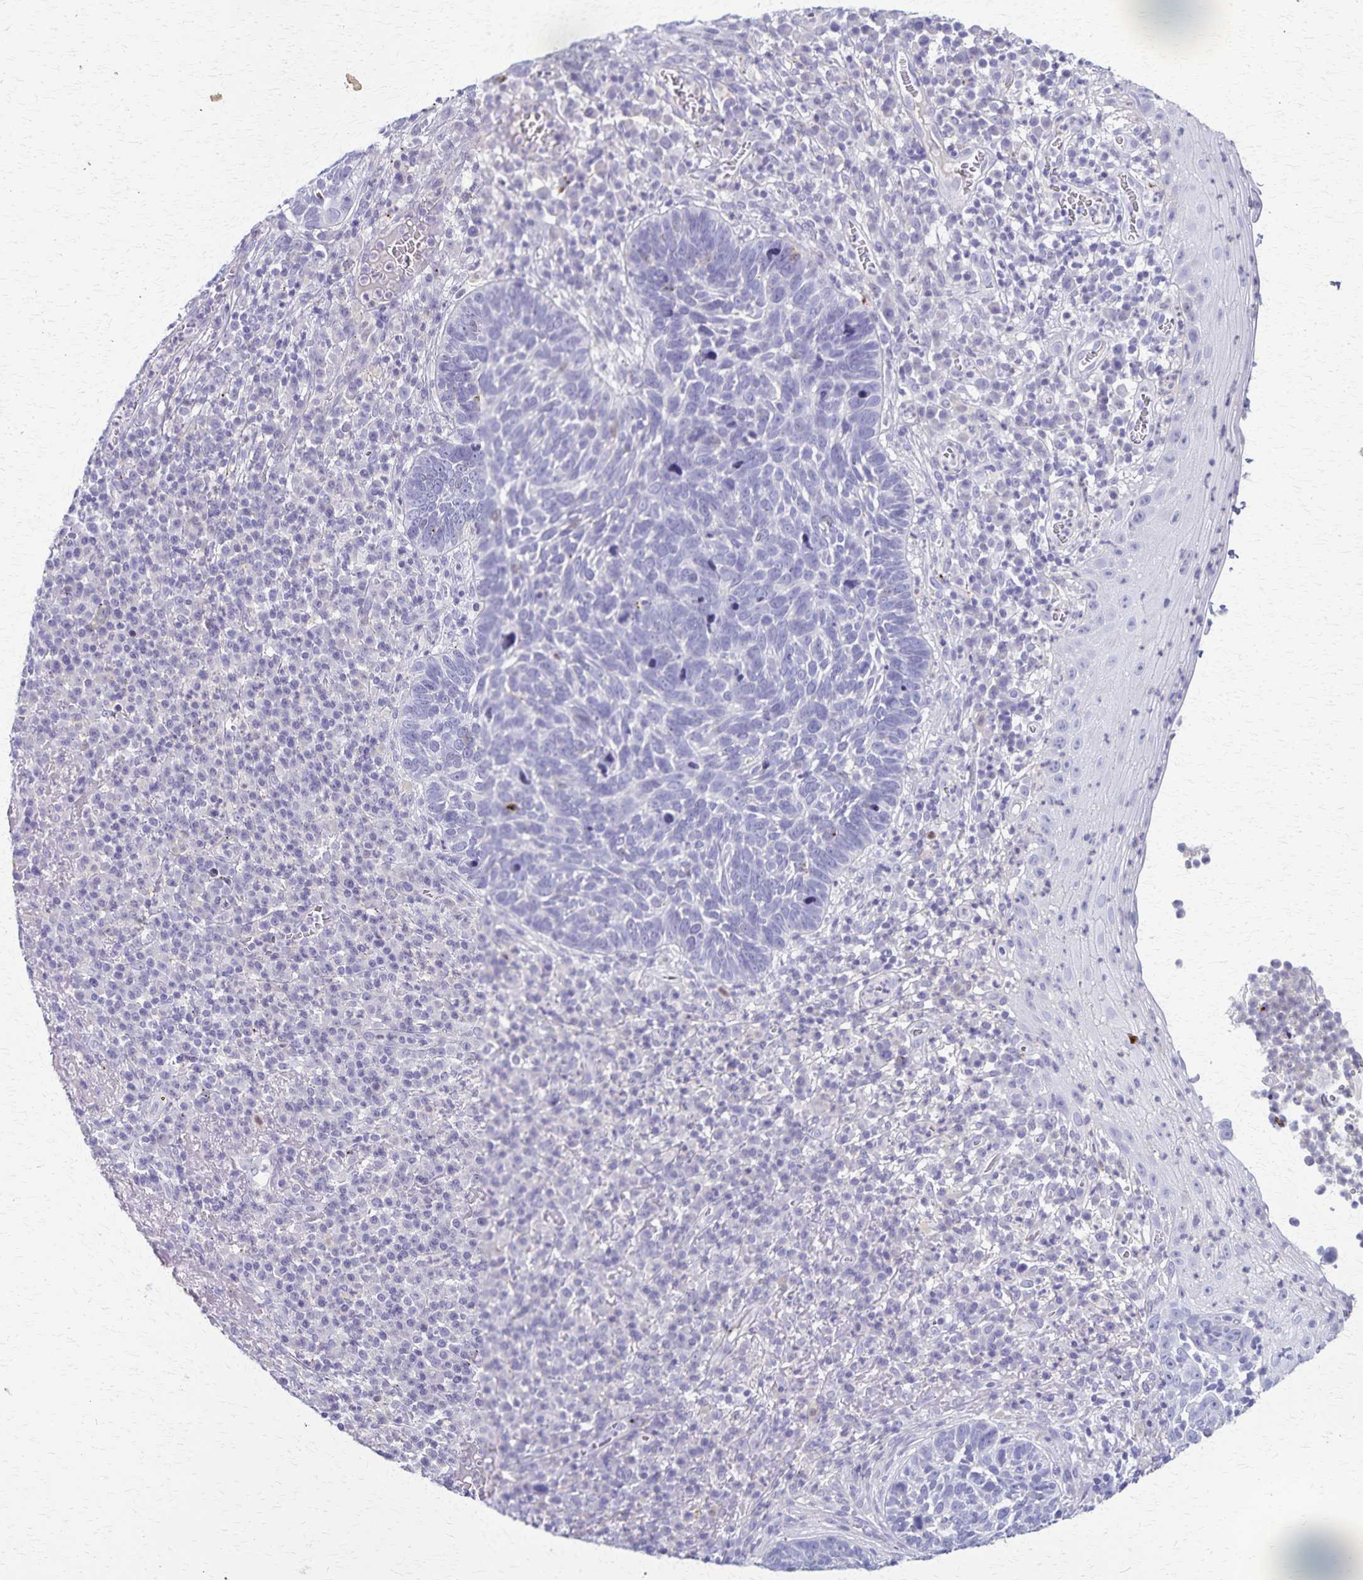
{"staining": {"intensity": "negative", "quantity": "none", "location": "none"}, "tissue": "skin cancer", "cell_type": "Tumor cells", "image_type": "cancer", "snomed": [{"axis": "morphology", "description": "Basal cell carcinoma"}, {"axis": "topography", "description": "Skin"}, {"axis": "topography", "description": "Skin of face"}], "caption": "A micrograph of skin cancer (basal cell carcinoma) stained for a protein exhibits no brown staining in tumor cells. (DAB (3,3'-diaminobenzidine) immunohistochemistry (IHC) with hematoxylin counter stain).", "gene": "TMEM60", "patient": {"sex": "female", "age": 95}}